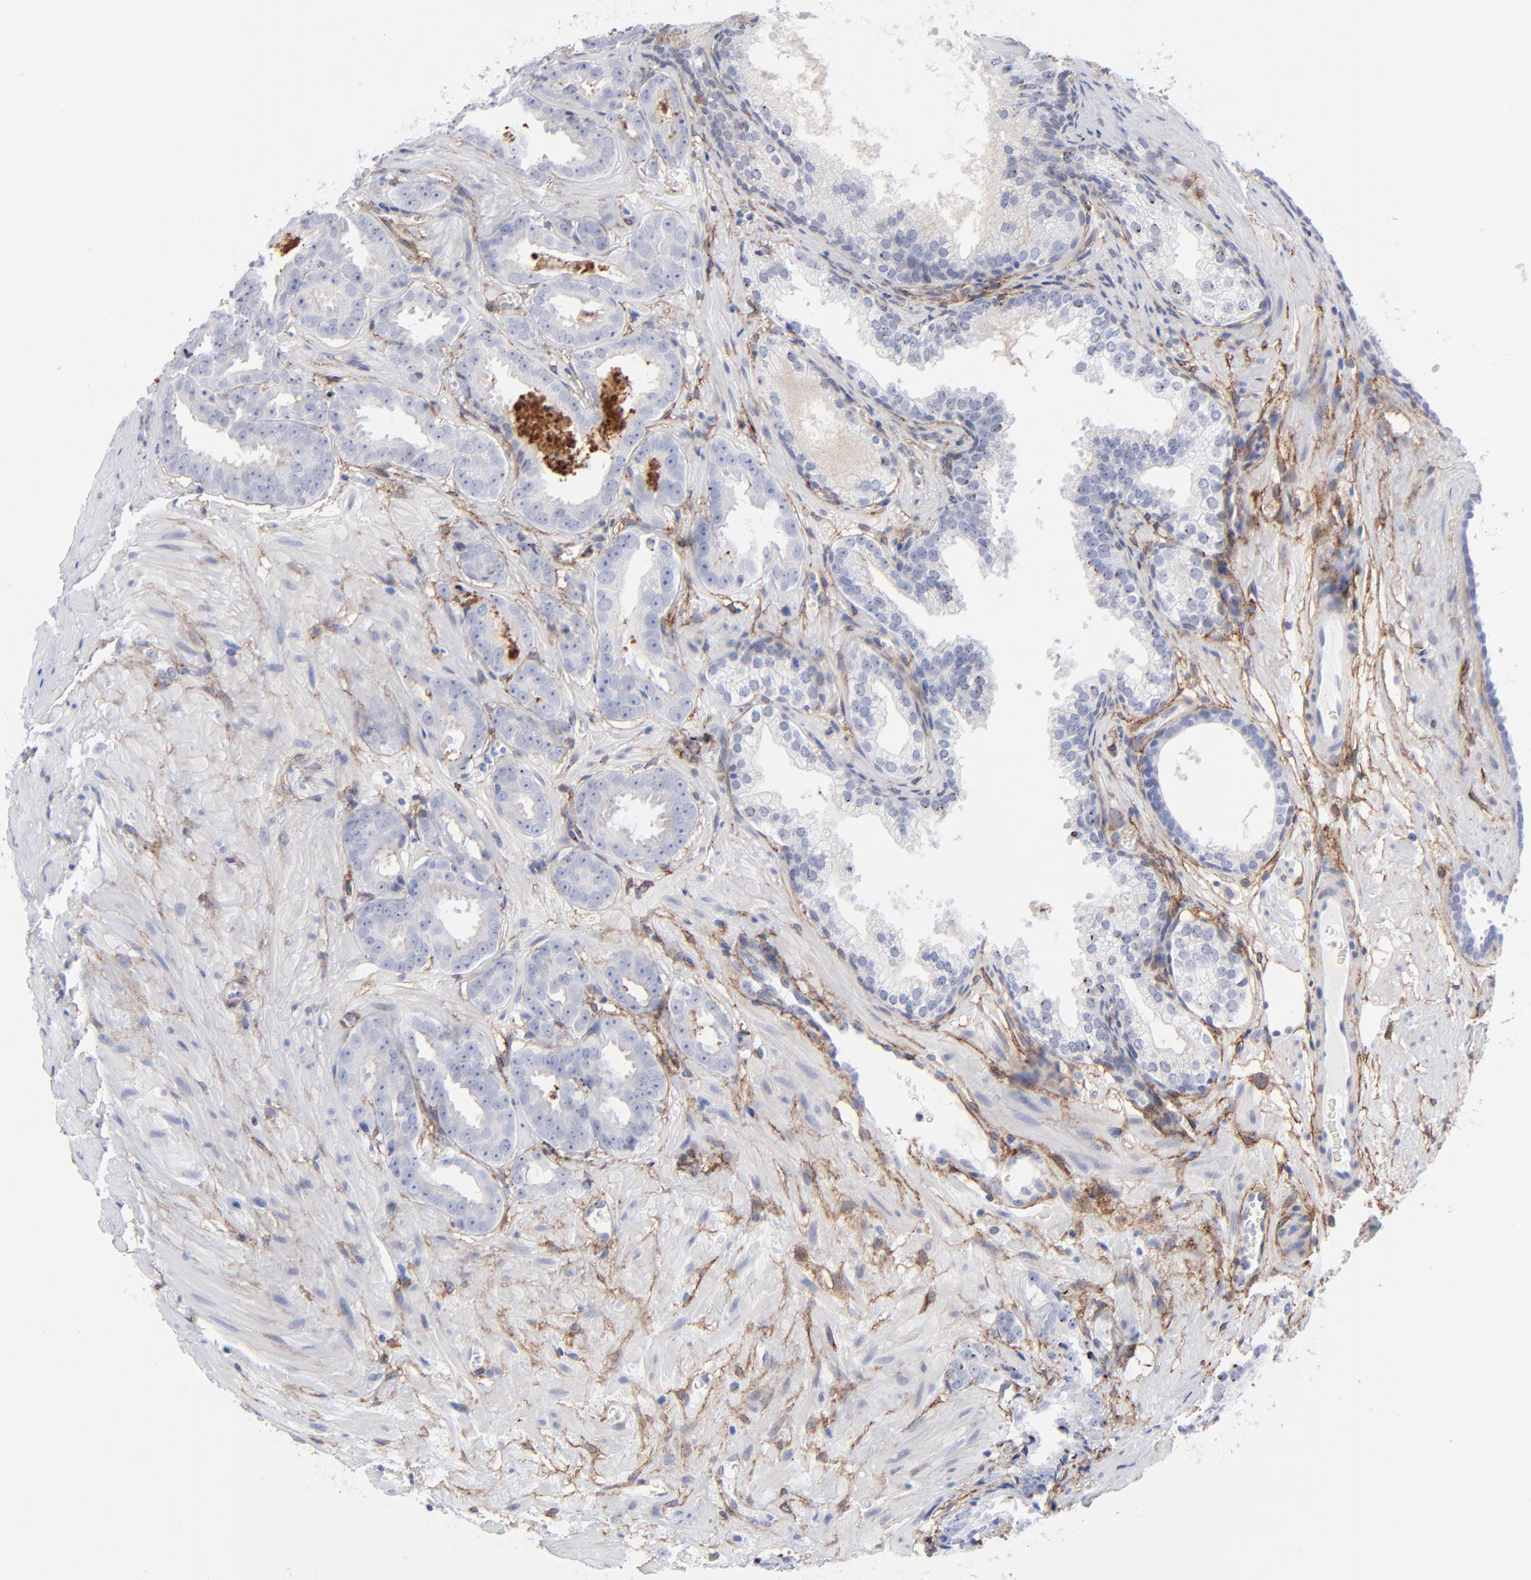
{"staining": {"intensity": "negative", "quantity": "none", "location": "none"}, "tissue": "prostate cancer", "cell_type": "Tumor cells", "image_type": "cancer", "snomed": [{"axis": "morphology", "description": "Adenocarcinoma, Medium grade"}, {"axis": "topography", "description": "Prostate"}], "caption": "Immunohistochemistry (IHC) of human medium-grade adenocarcinoma (prostate) displays no positivity in tumor cells.", "gene": "PDGFRB", "patient": {"sex": "male", "age": 64}}